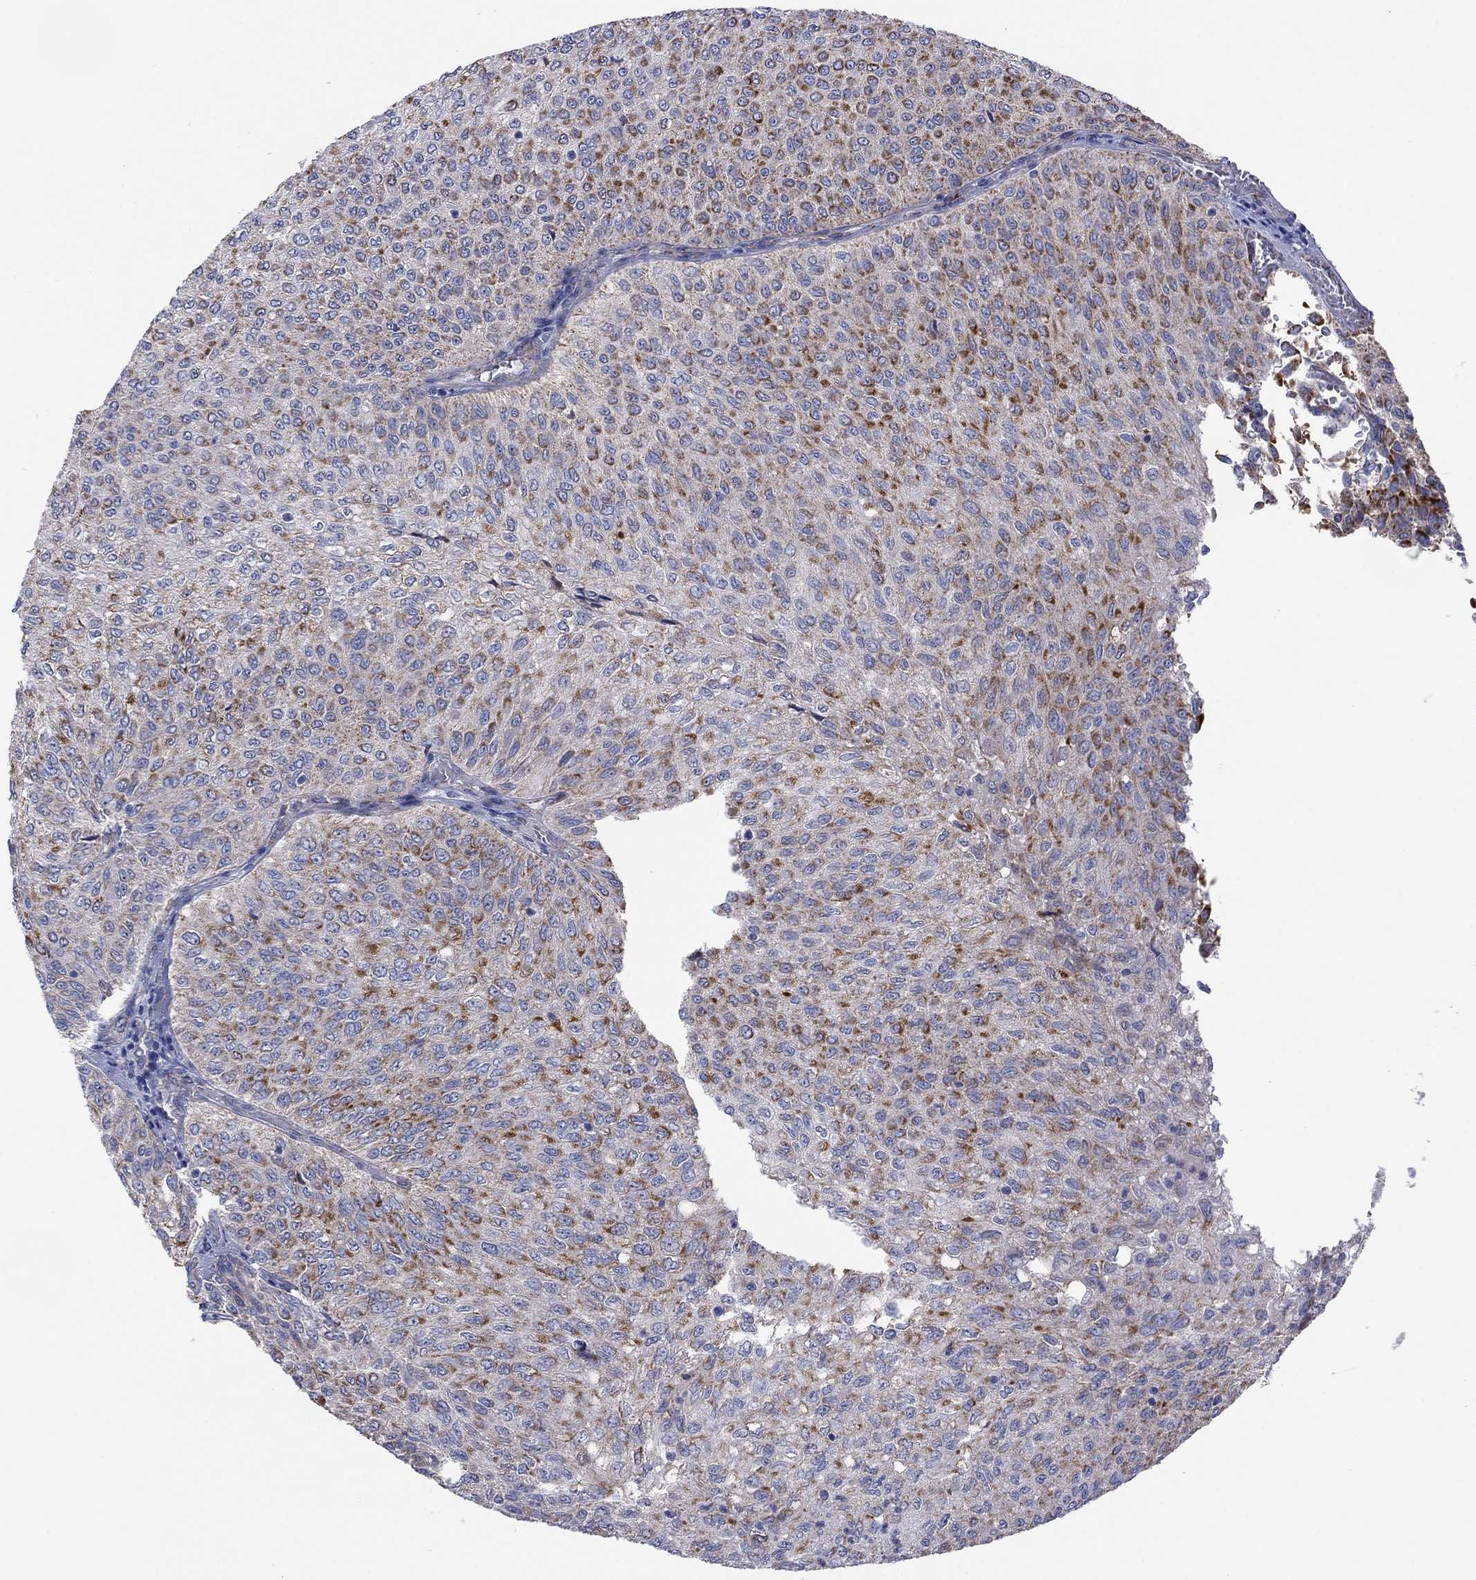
{"staining": {"intensity": "strong", "quantity": "25%-75%", "location": "cytoplasmic/membranous"}, "tissue": "urothelial cancer", "cell_type": "Tumor cells", "image_type": "cancer", "snomed": [{"axis": "morphology", "description": "Urothelial carcinoma, Low grade"}, {"axis": "topography", "description": "Urinary bladder"}], "caption": "About 25%-75% of tumor cells in human urothelial carcinoma (low-grade) reveal strong cytoplasmic/membranous protein staining as visualized by brown immunohistochemical staining.", "gene": "MGST3", "patient": {"sex": "male", "age": 78}}